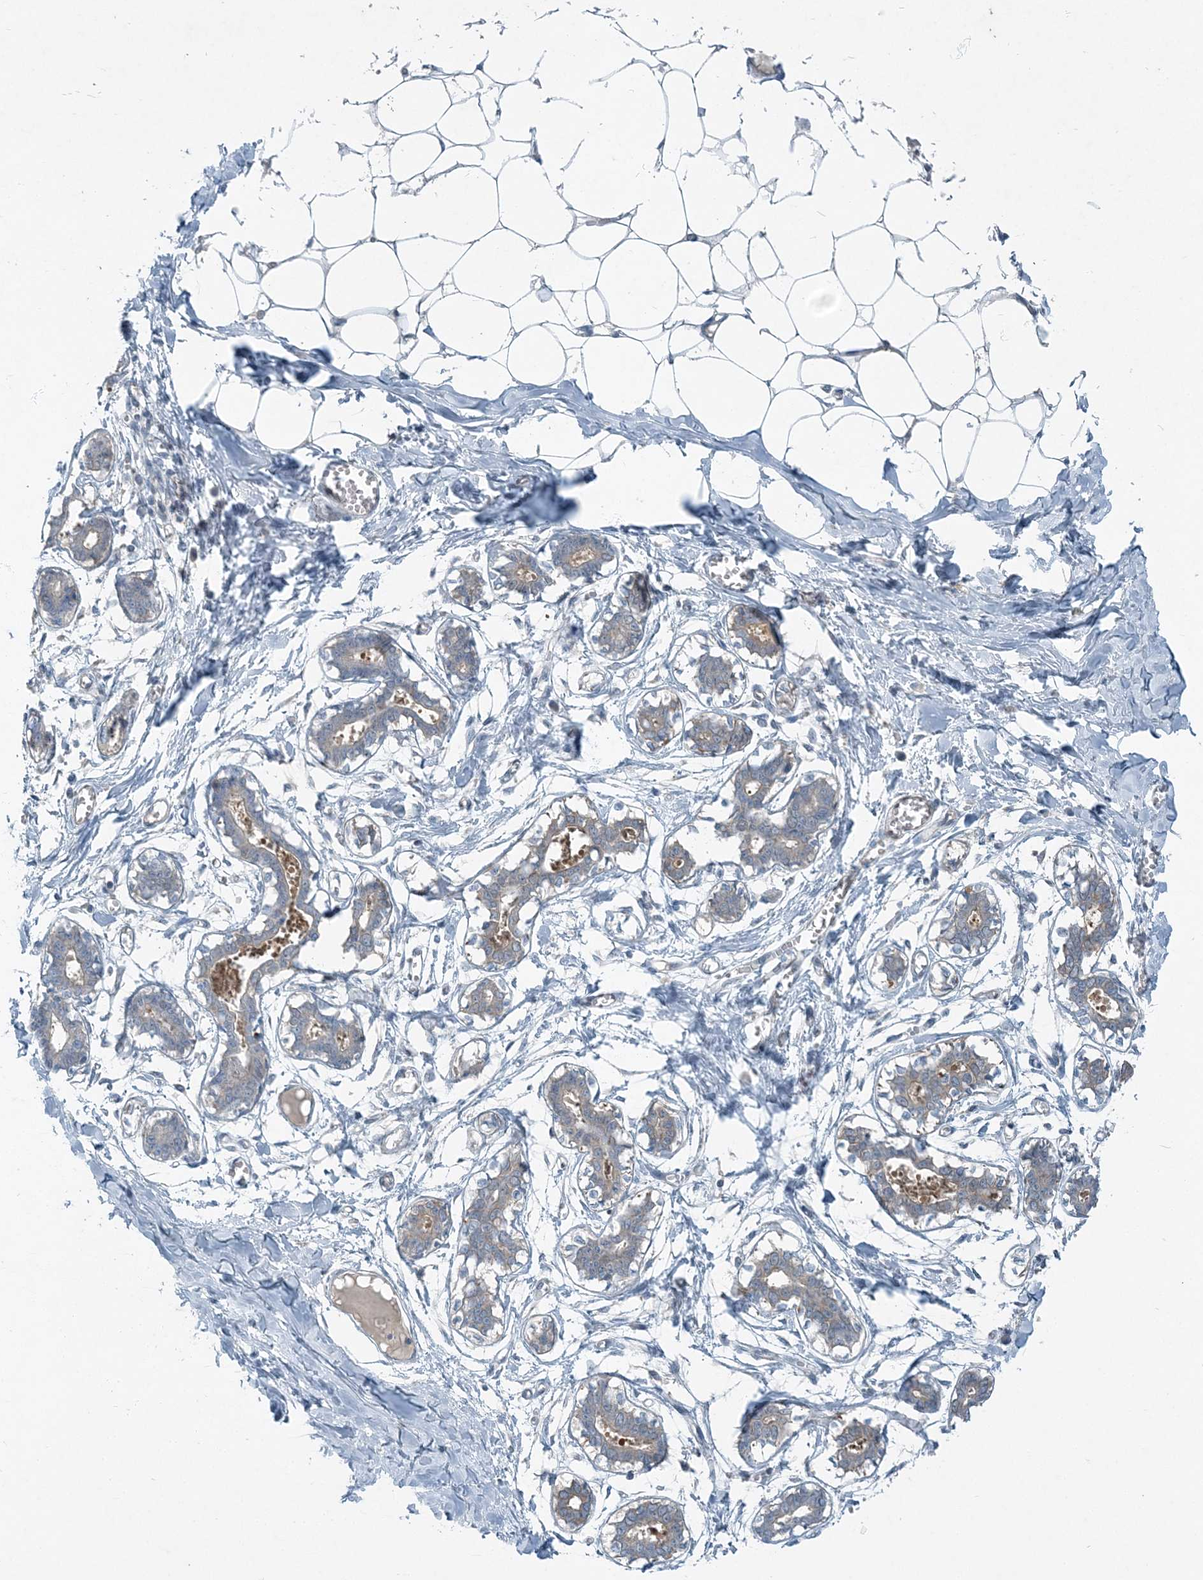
{"staining": {"intensity": "negative", "quantity": "none", "location": "none"}, "tissue": "breast", "cell_type": "Adipocytes", "image_type": "normal", "snomed": [{"axis": "morphology", "description": "Normal tissue, NOS"}, {"axis": "topography", "description": "Breast"}], "caption": "Immunohistochemistry histopathology image of benign breast stained for a protein (brown), which shows no expression in adipocytes.", "gene": "ARMH1", "patient": {"sex": "female", "age": 27}}